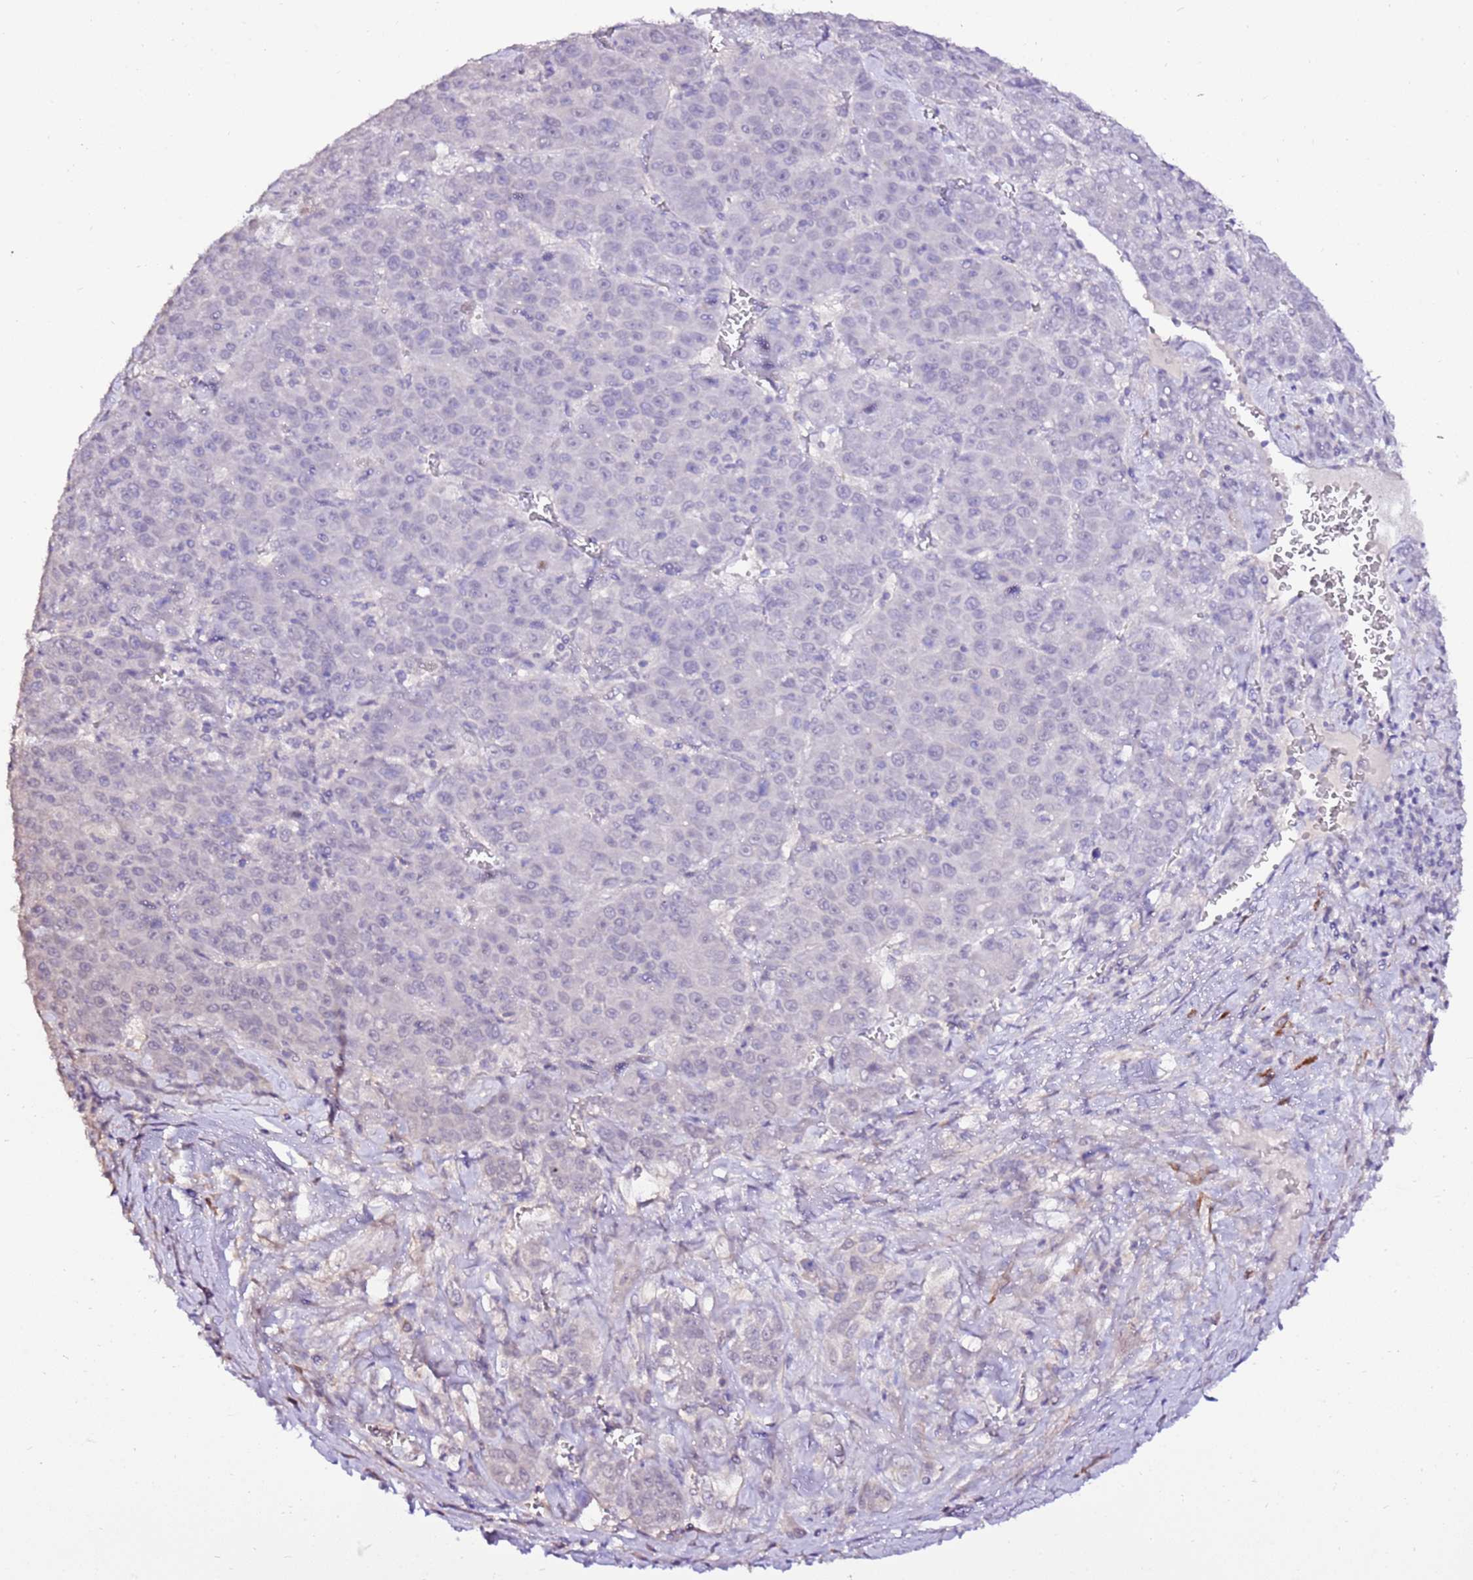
{"staining": {"intensity": "negative", "quantity": "none", "location": "none"}, "tissue": "liver cancer", "cell_type": "Tumor cells", "image_type": "cancer", "snomed": [{"axis": "morphology", "description": "Carcinoma, Hepatocellular, NOS"}, {"axis": "topography", "description": "Liver"}], "caption": "This is a photomicrograph of immunohistochemistry (IHC) staining of liver cancer (hepatocellular carcinoma), which shows no positivity in tumor cells.", "gene": "ART5", "patient": {"sex": "female", "age": 53}}